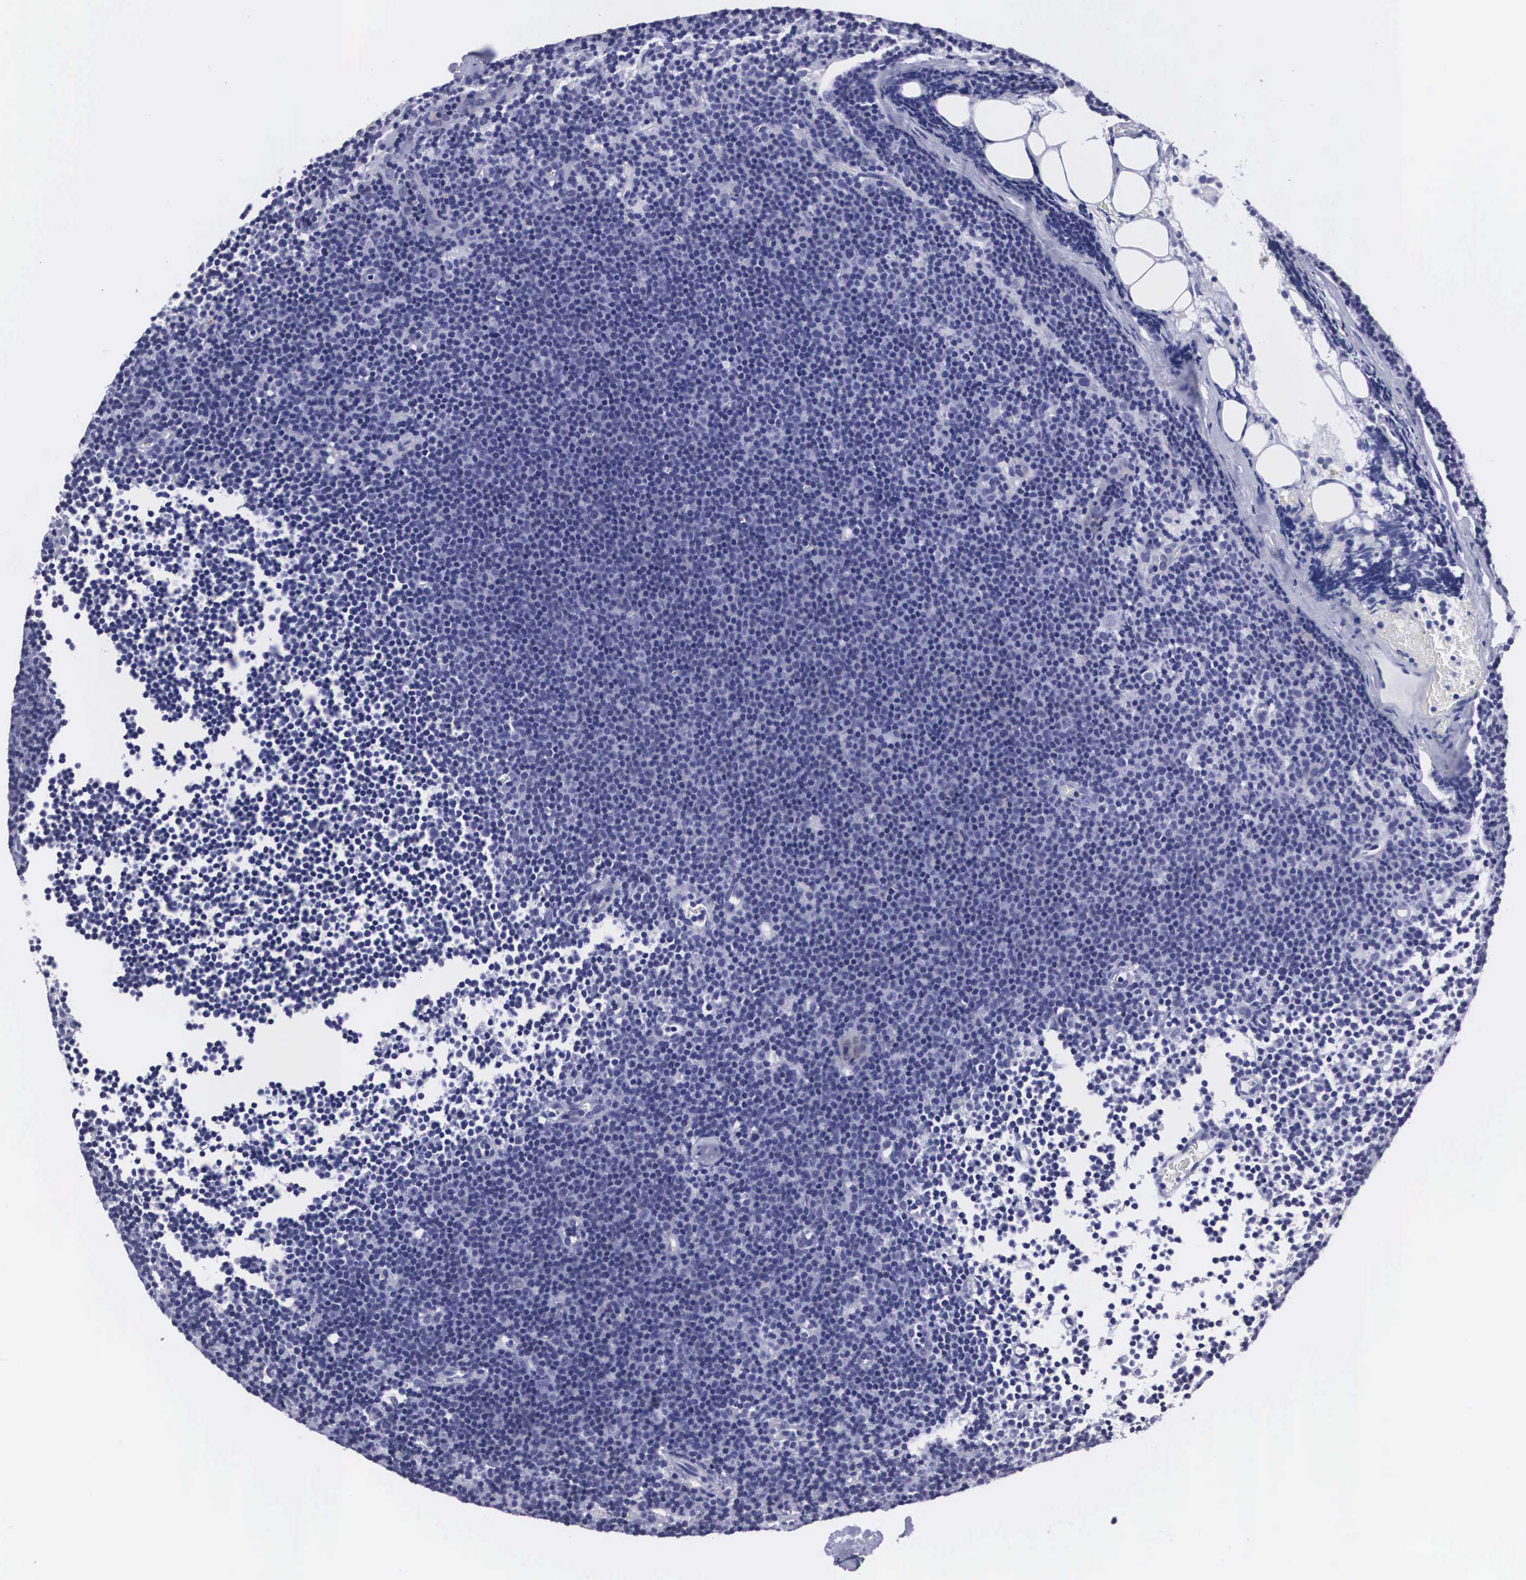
{"staining": {"intensity": "negative", "quantity": "none", "location": "none"}, "tissue": "lymphoma", "cell_type": "Tumor cells", "image_type": "cancer", "snomed": [{"axis": "morphology", "description": "Malignant lymphoma, non-Hodgkin's type, Low grade"}, {"axis": "topography", "description": "Lymph node"}], "caption": "Immunohistochemical staining of lymphoma shows no significant expression in tumor cells.", "gene": "C22orf31", "patient": {"sex": "male", "age": 57}}